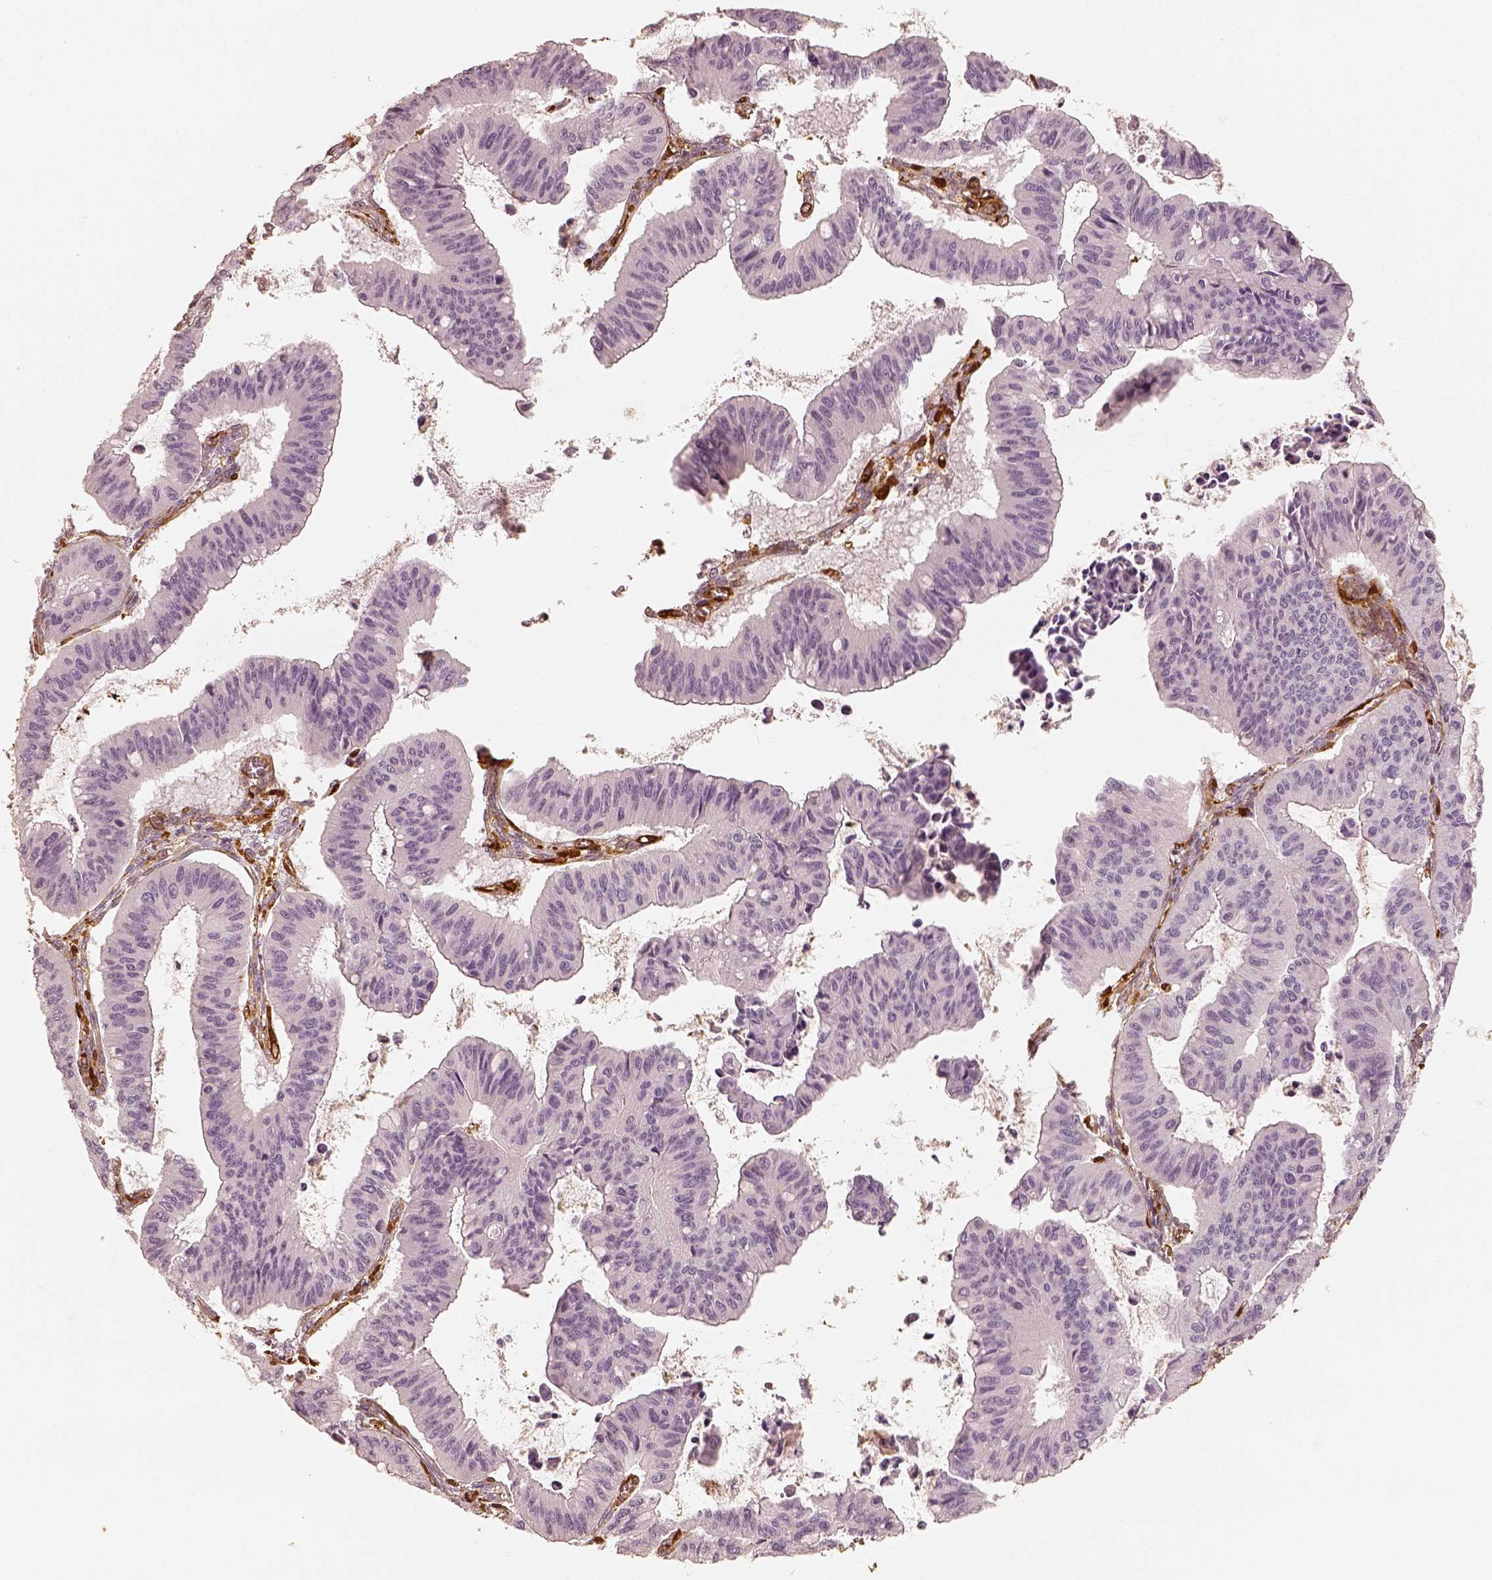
{"staining": {"intensity": "negative", "quantity": "none", "location": "none"}, "tissue": "ovarian cancer", "cell_type": "Tumor cells", "image_type": "cancer", "snomed": [{"axis": "morphology", "description": "Cystadenocarcinoma, mucinous, NOS"}, {"axis": "topography", "description": "Ovary"}], "caption": "Immunohistochemistry (IHC) image of human ovarian cancer (mucinous cystadenocarcinoma) stained for a protein (brown), which exhibits no expression in tumor cells.", "gene": "FSCN1", "patient": {"sex": "female", "age": 72}}